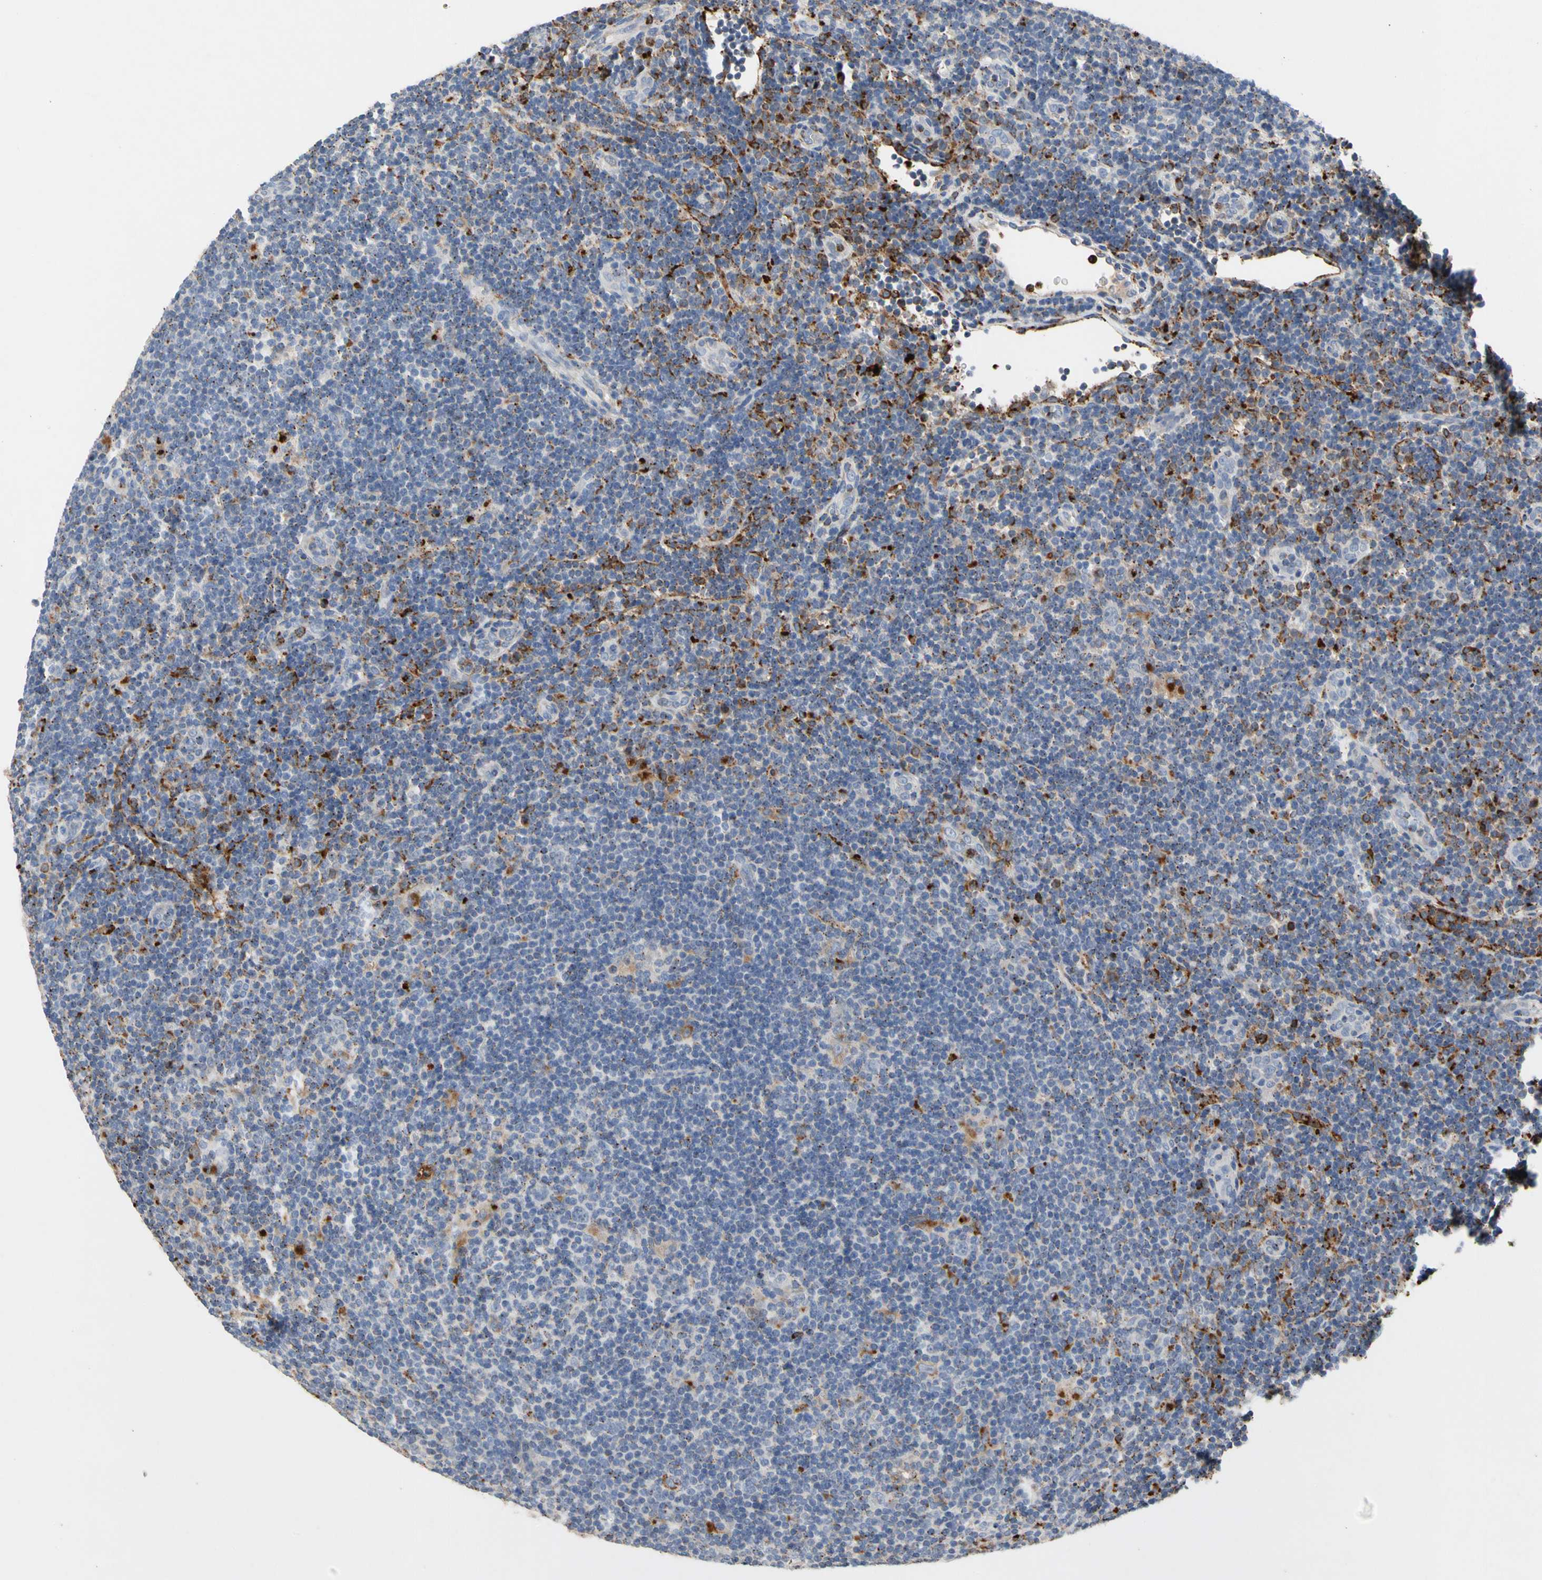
{"staining": {"intensity": "negative", "quantity": "none", "location": "none"}, "tissue": "lymphoma", "cell_type": "Tumor cells", "image_type": "cancer", "snomed": [{"axis": "morphology", "description": "Hodgkin's disease, NOS"}, {"axis": "topography", "description": "Lymph node"}], "caption": "An immunohistochemistry (IHC) histopathology image of Hodgkin's disease is shown. There is no staining in tumor cells of Hodgkin's disease. (DAB (3,3'-diaminobenzidine) immunohistochemistry, high magnification).", "gene": "ADA2", "patient": {"sex": "female", "age": 57}}